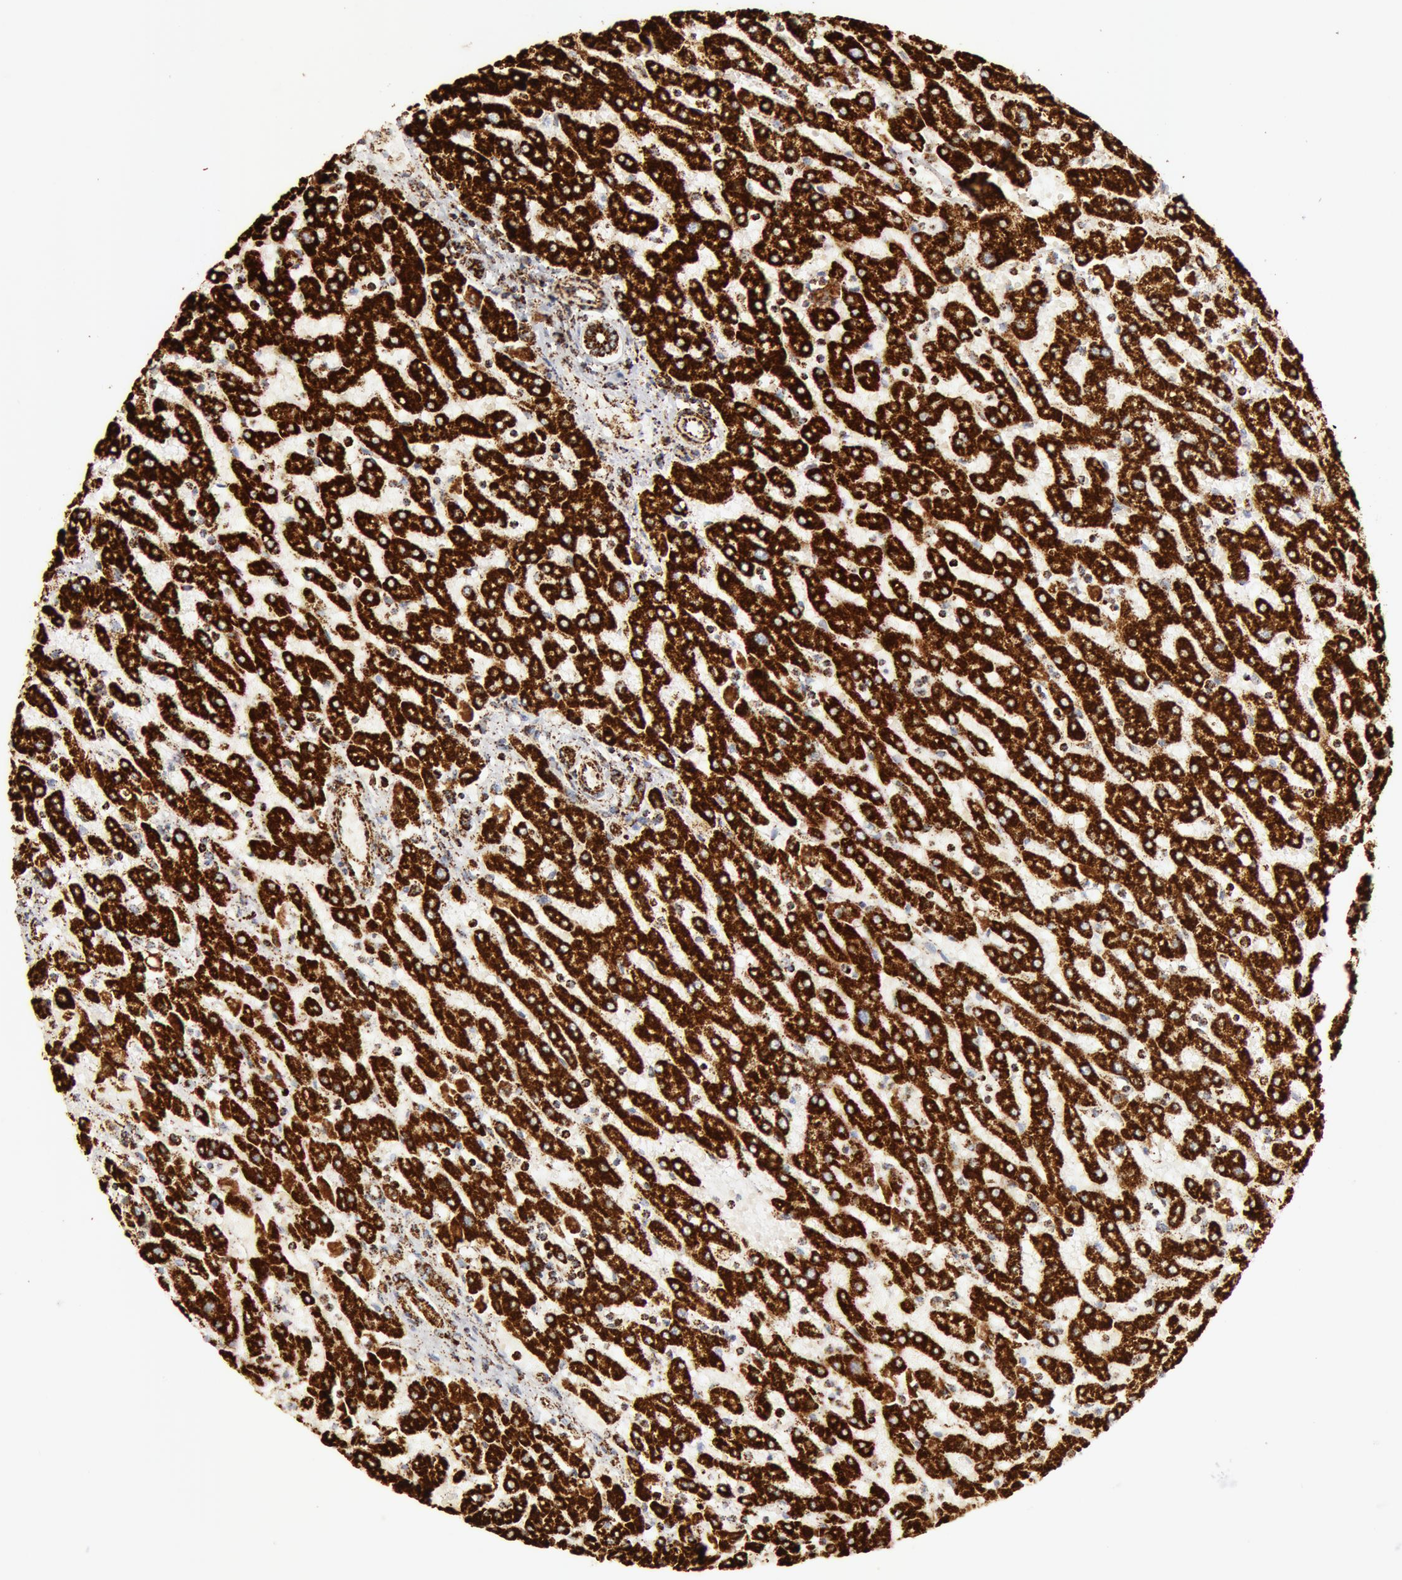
{"staining": {"intensity": "strong", "quantity": ">75%", "location": "cytoplasmic/membranous"}, "tissue": "liver", "cell_type": "Cholangiocytes", "image_type": "normal", "snomed": [{"axis": "morphology", "description": "Normal tissue, NOS"}, {"axis": "topography", "description": "Liver"}], "caption": "Benign liver was stained to show a protein in brown. There is high levels of strong cytoplasmic/membranous positivity in about >75% of cholangiocytes. The staining is performed using DAB brown chromogen to label protein expression. The nuclei are counter-stained blue using hematoxylin.", "gene": "ATP5F1B", "patient": {"sex": "female", "age": 30}}